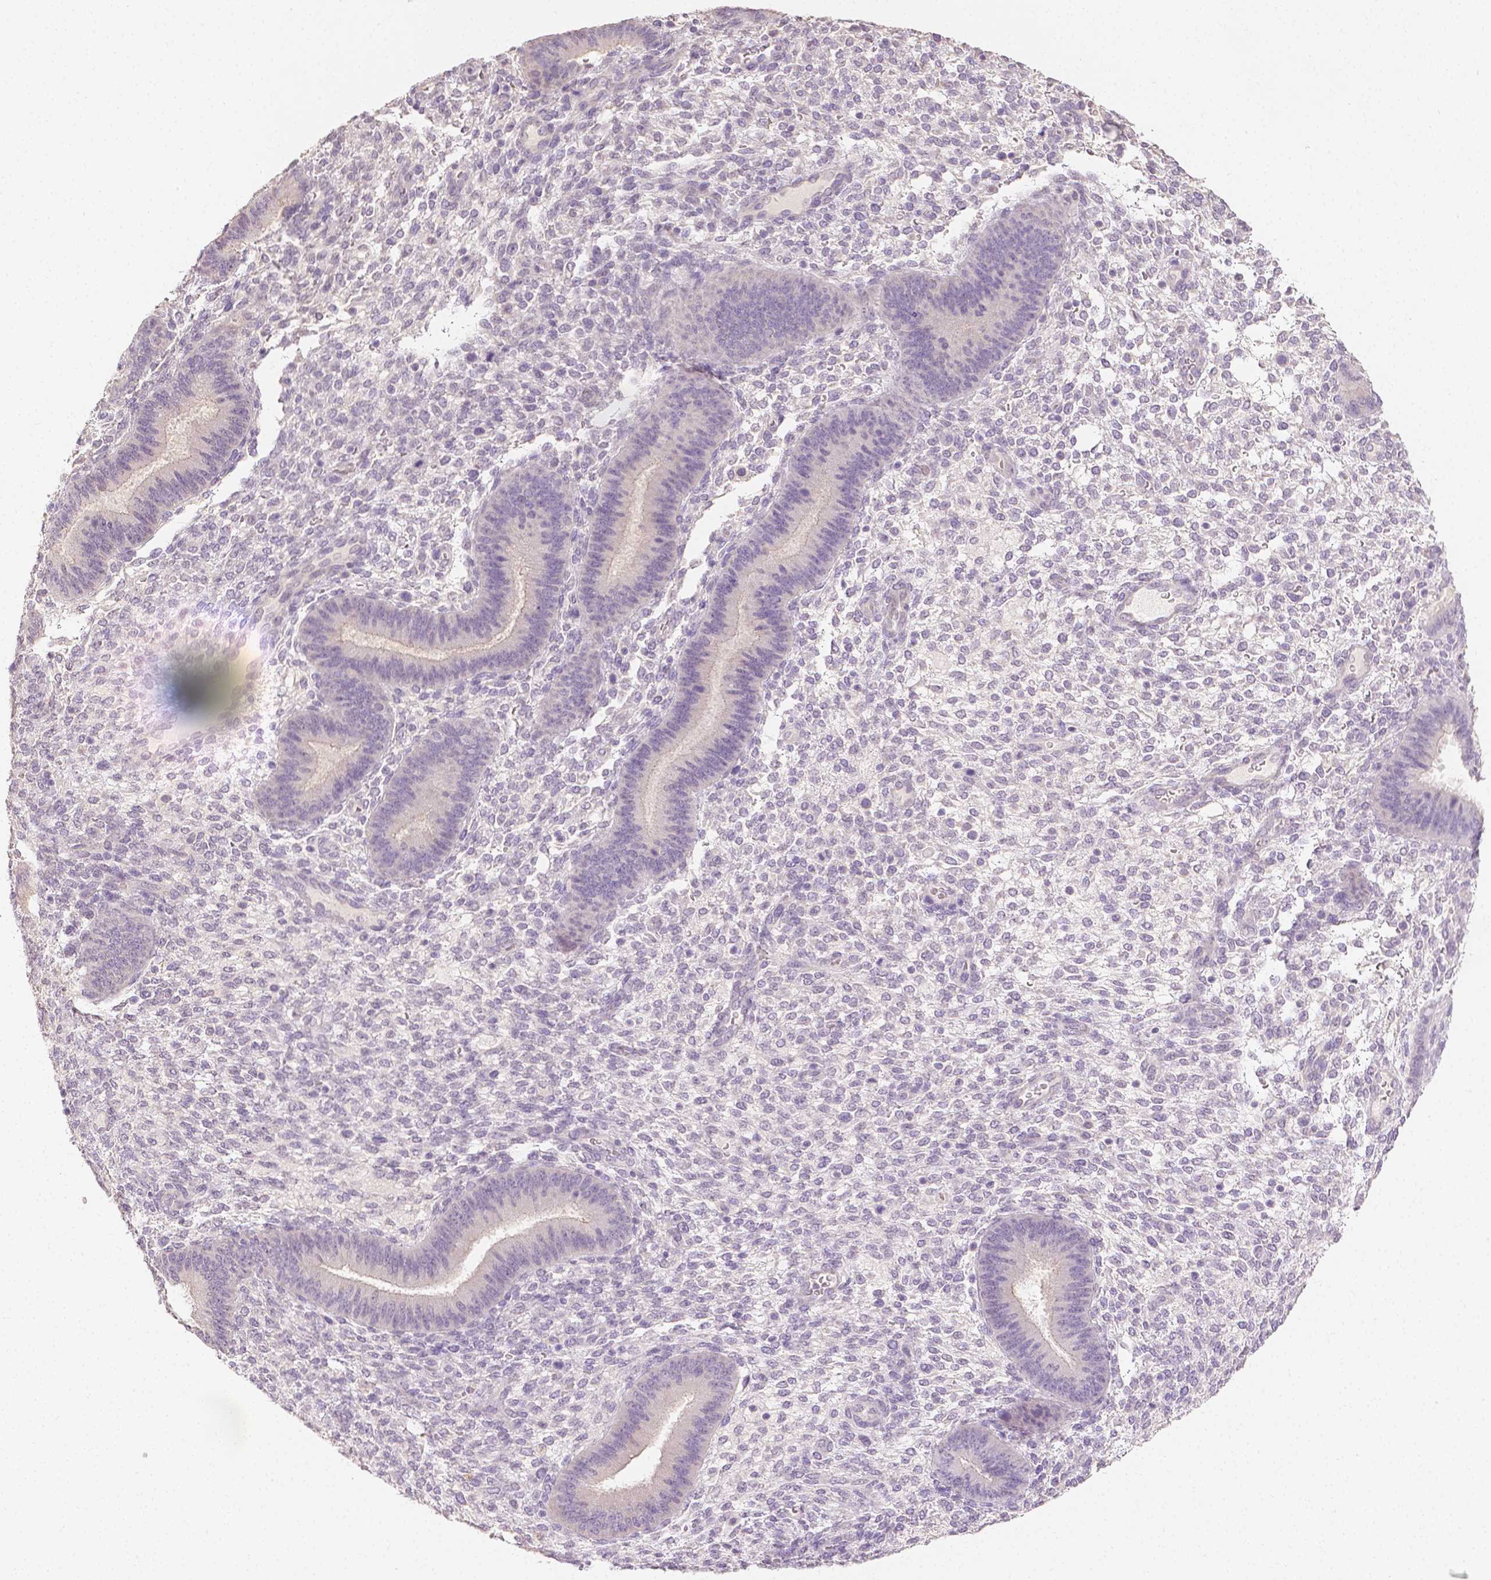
{"staining": {"intensity": "negative", "quantity": "none", "location": "none"}, "tissue": "endometrium", "cell_type": "Cells in endometrial stroma", "image_type": "normal", "snomed": [{"axis": "morphology", "description": "Normal tissue, NOS"}, {"axis": "topography", "description": "Endometrium"}], "caption": "Immunohistochemistry of unremarkable endometrium reveals no positivity in cells in endometrial stroma.", "gene": "TGM1", "patient": {"sex": "female", "age": 39}}